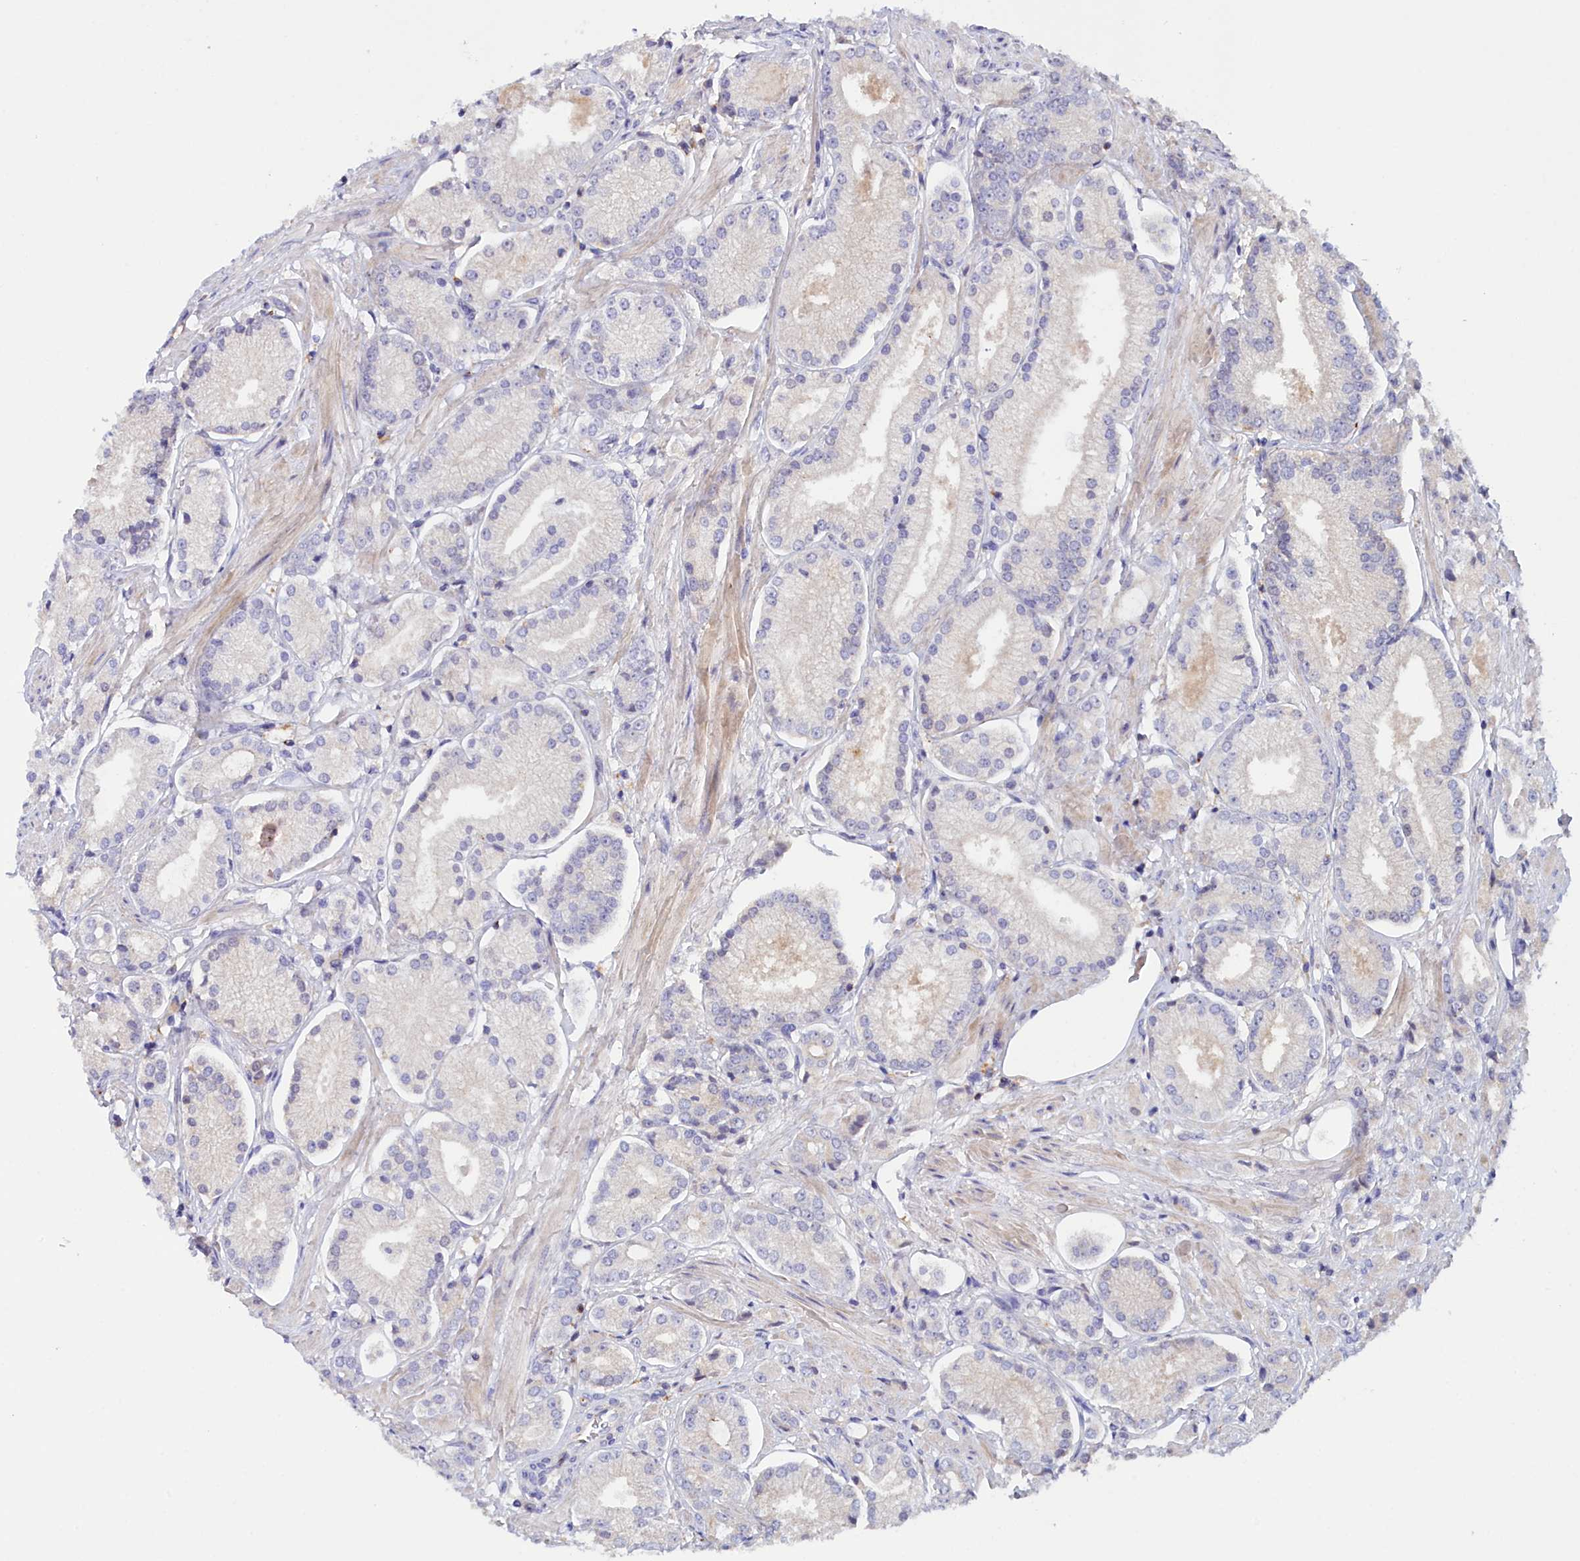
{"staining": {"intensity": "negative", "quantity": "none", "location": "none"}, "tissue": "prostate cancer", "cell_type": "Tumor cells", "image_type": "cancer", "snomed": [{"axis": "morphology", "description": "Adenocarcinoma, High grade"}, {"axis": "topography", "description": "Prostate and seminal vesicle, NOS"}], "caption": "The IHC image has no significant positivity in tumor cells of high-grade adenocarcinoma (prostate) tissue.", "gene": "NEURL4", "patient": {"sex": "male", "age": 64}}